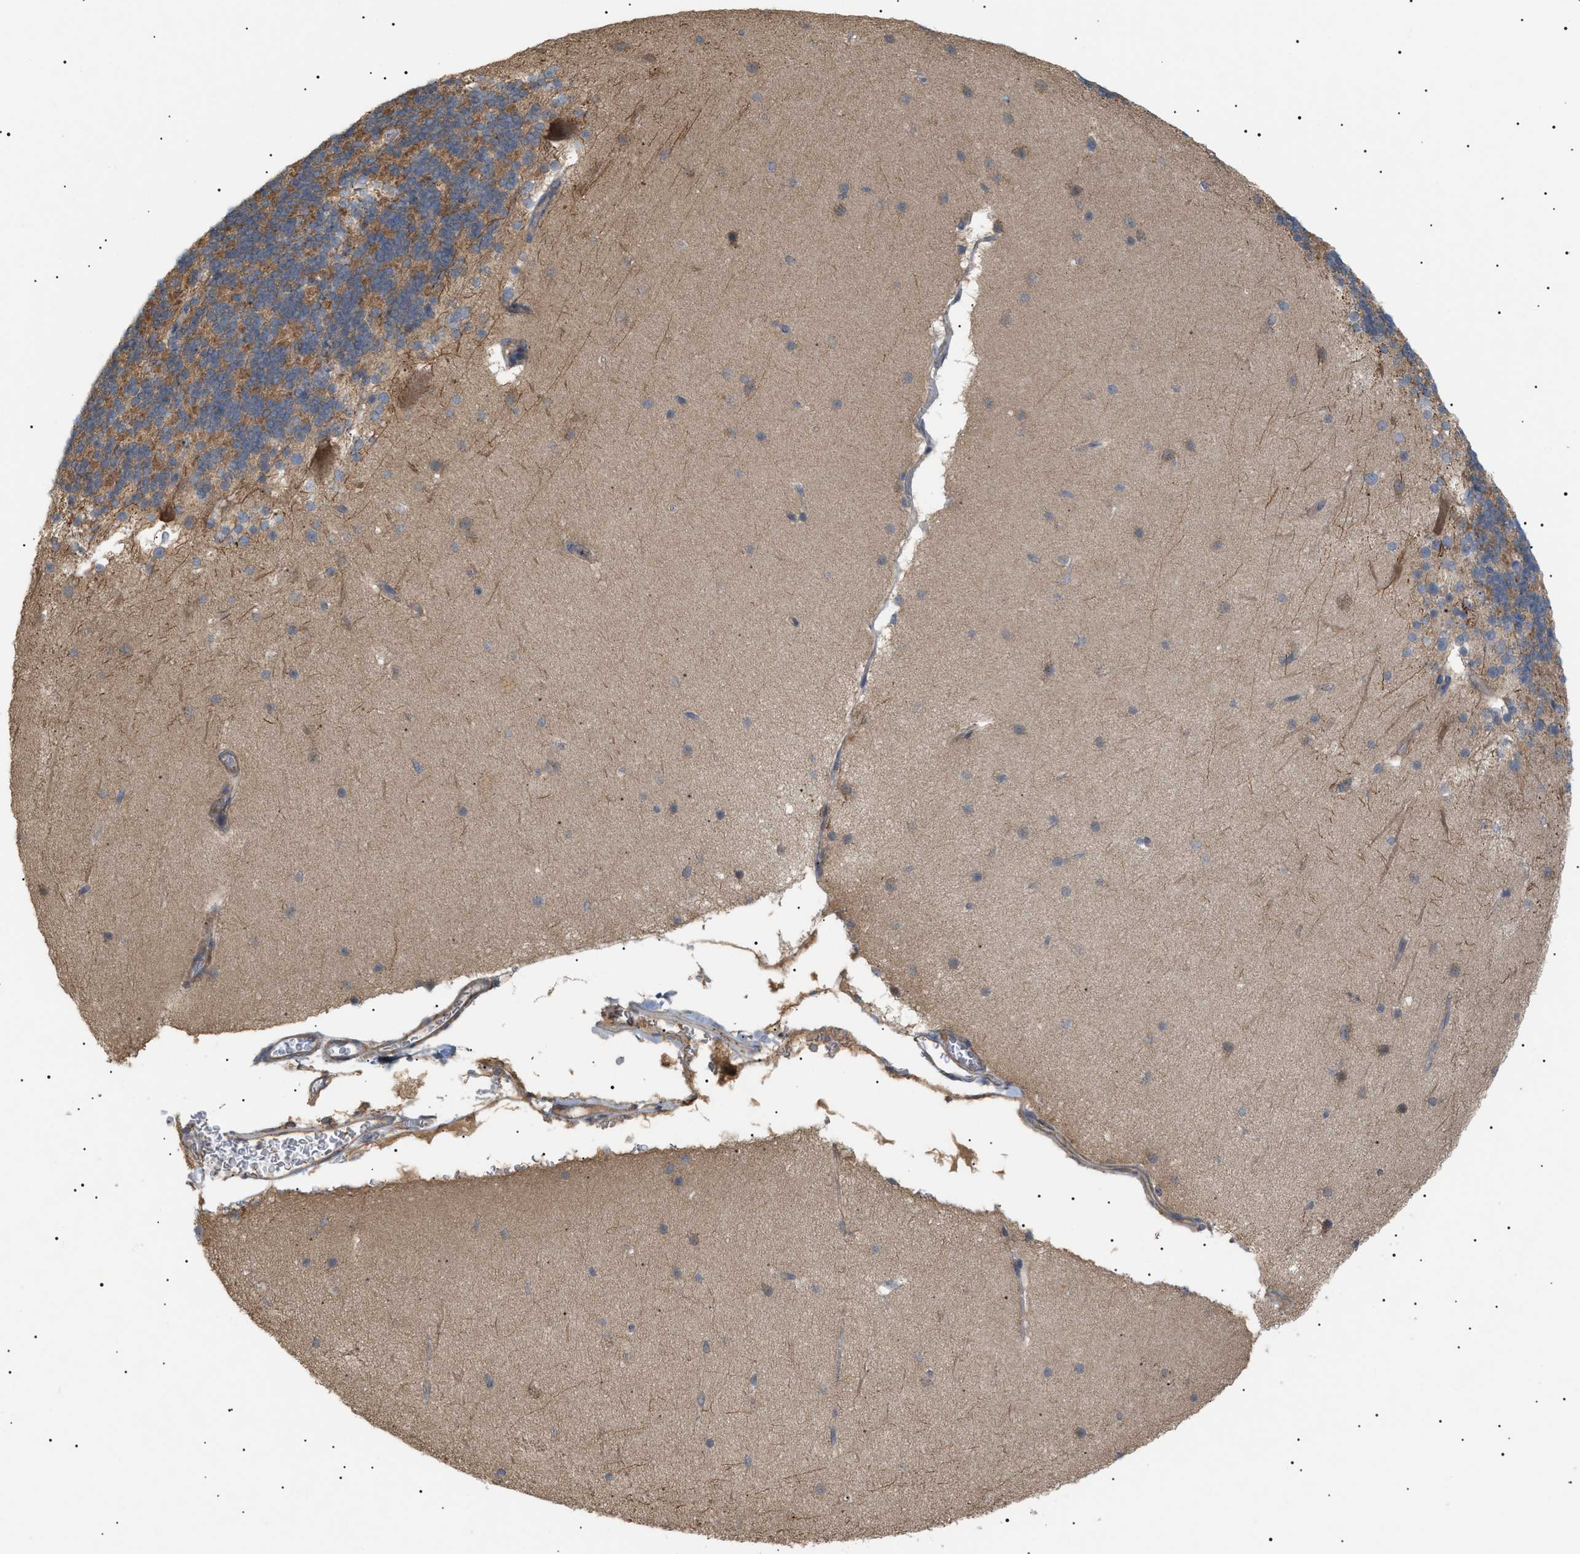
{"staining": {"intensity": "moderate", "quantity": ">75%", "location": "cytoplasmic/membranous"}, "tissue": "cerebellum", "cell_type": "Cells in granular layer", "image_type": "normal", "snomed": [{"axis": "morphology", "description": "Normal tissue, NOS"}, {"axis": "topography", "description": "Cerebellum"}], "caption": "A high-resolution micrograph shows immunohistochemistry staining of unremarkable cerebellum, which exhibits moderate cytoplasmic/membranous expression in about >75% of cells in granular layer.", "gene": "IRS2", "patient": {"sex": "female", "age": 19}}